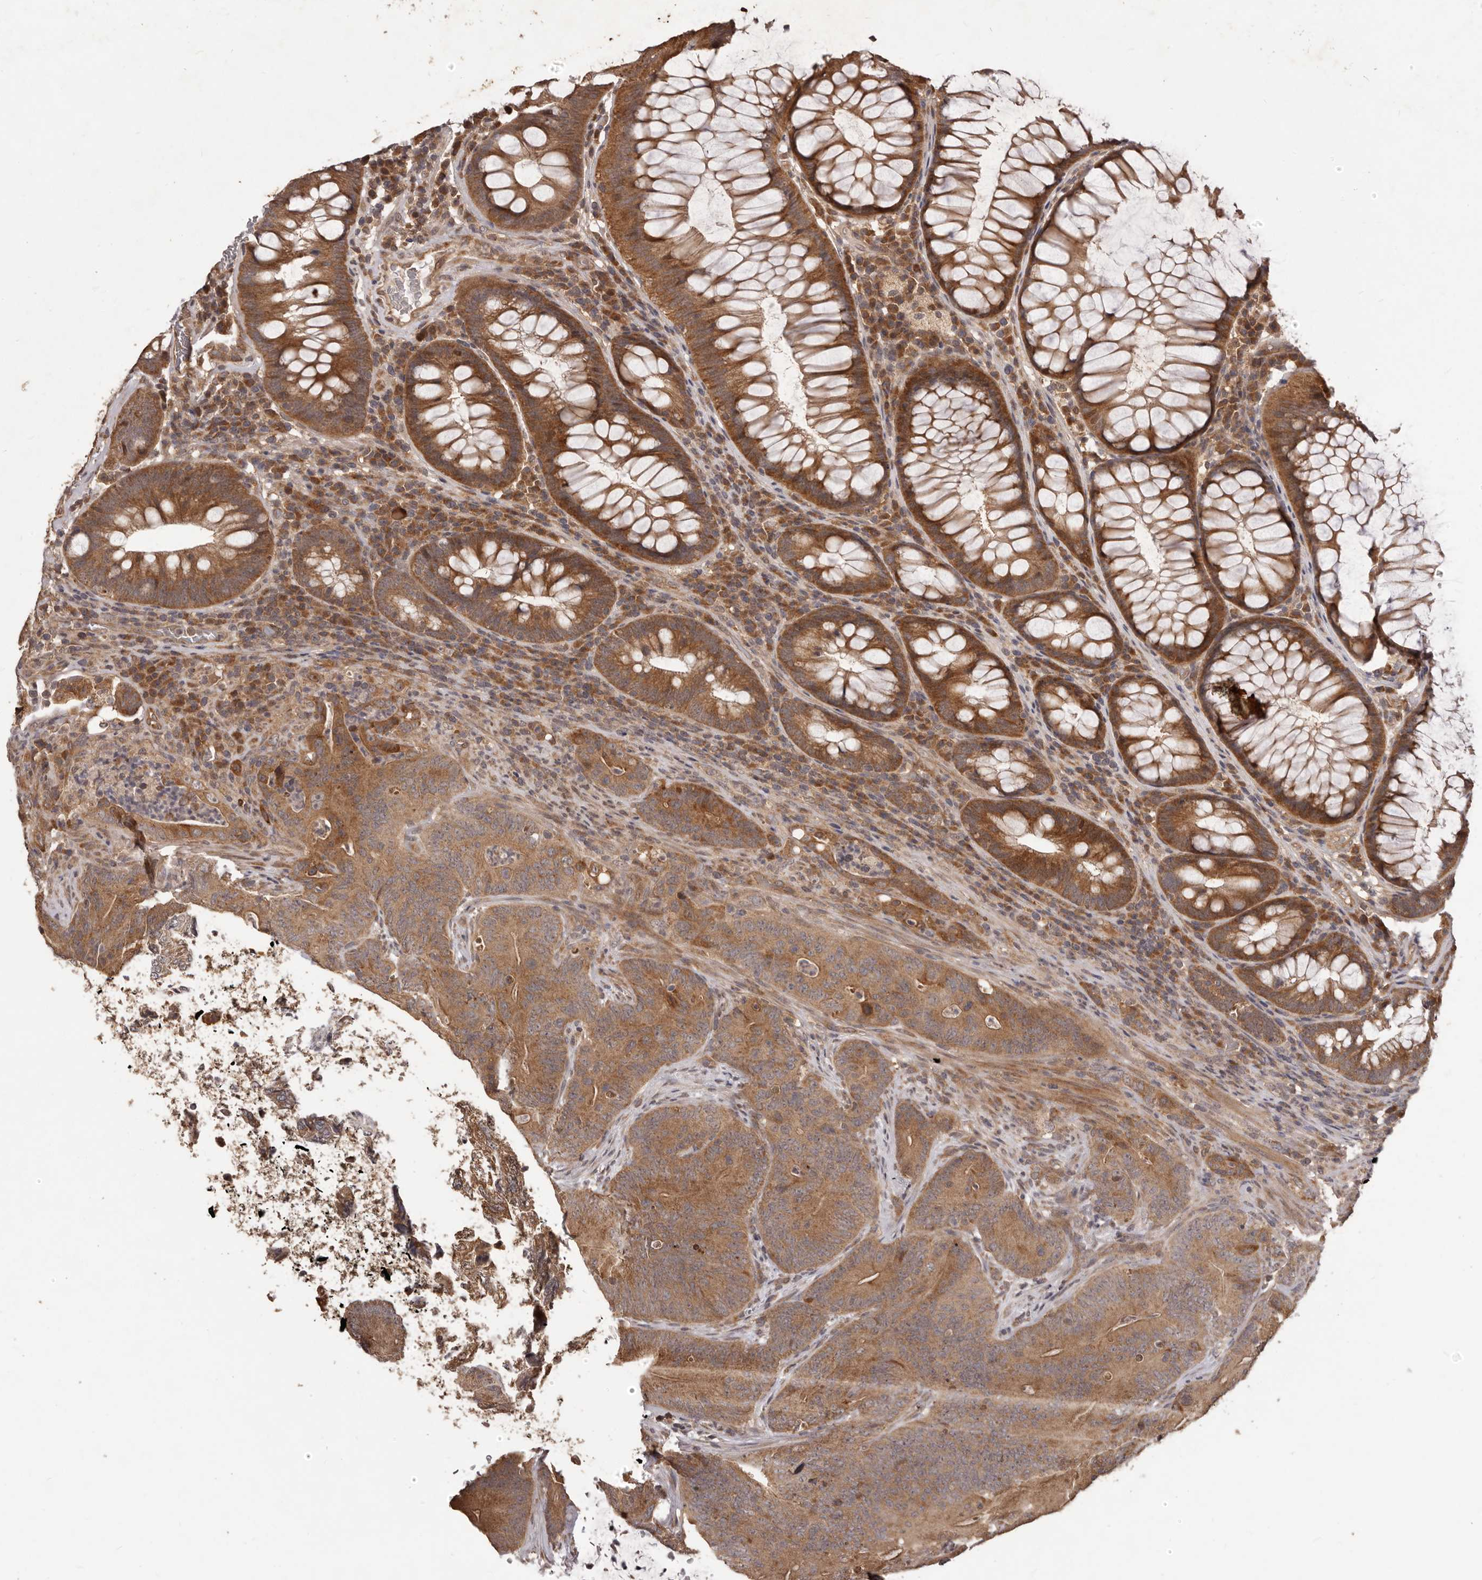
{"staining": {"intensity": "strong", "quantity": ">75%", "location": "cytoplasmic/membranous"}, "tissue": "colorectal cancer", "cell_type": "Tumor cells", "image_type": "cancer", "snomed": [{"axis": "morphology", "description": "Normal tissue, NOS"}, {"axis": "topography", "description": "Colon"}], "caption": "This image displays colorectal cancer stained with immunohistochemistry to label a protein in brown. The cytoplasmic/membranous of tumor cells show strong positivity for the protein. Nuclei are counter-stained blue.", "gene": "MTO1", "patient": {"sex": "female", "age": 82}}